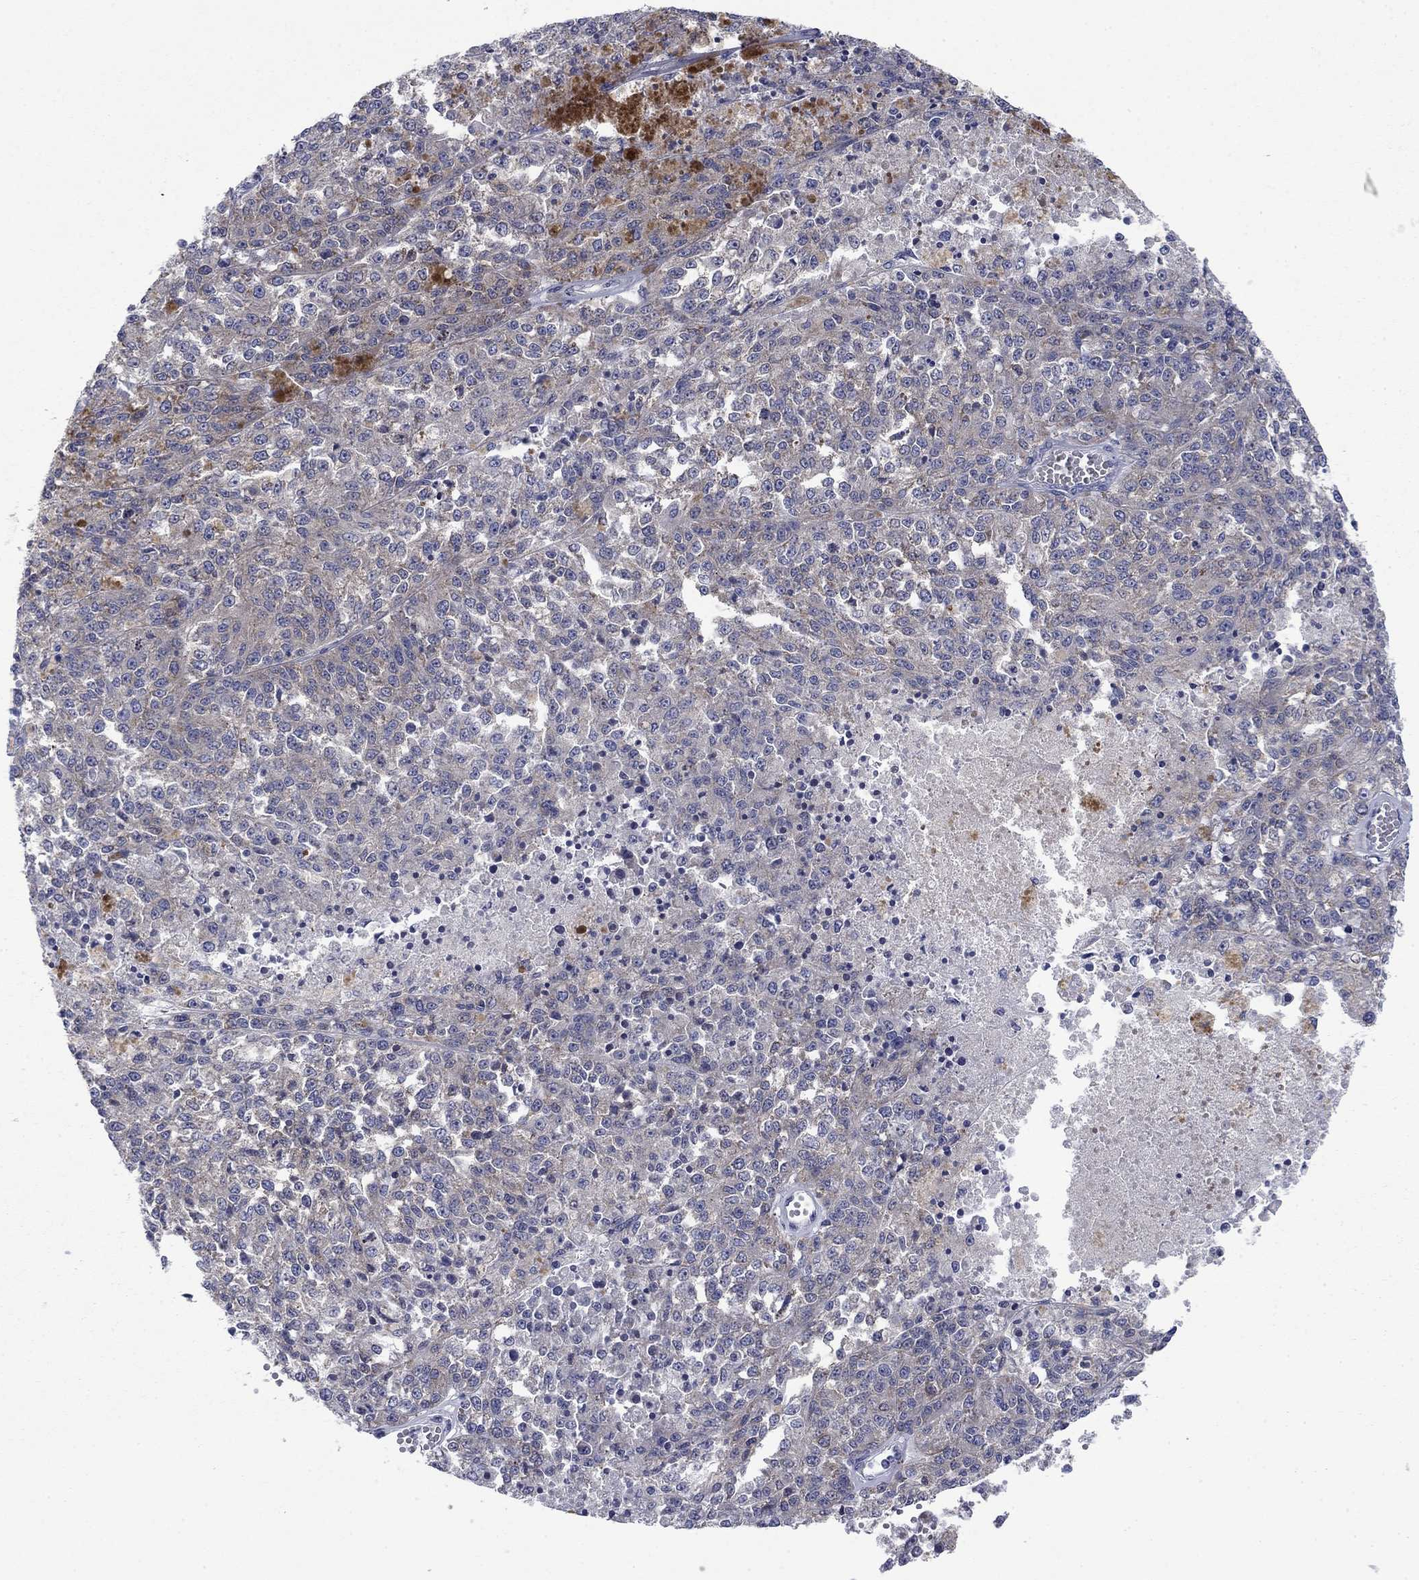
{"staining": {"intensity": "negative", "quantity": "none", "location": "none"}, "tissue": "melanoma", "cell_type": "Tumor cells", "image_type": "cancer", "snomed": [{"axis": "morphology", "description": "Malignant melanoma, Metastatic site"}, {"axis": "topography", "description": "Lymph node"}], "caption": "Immunohistochemistry image of melanoma stained for a protein (brown), which demonstrates no expression in tumor cells.", "gene": "FXR1", "patient": {"sex": "female", "age": 64}}